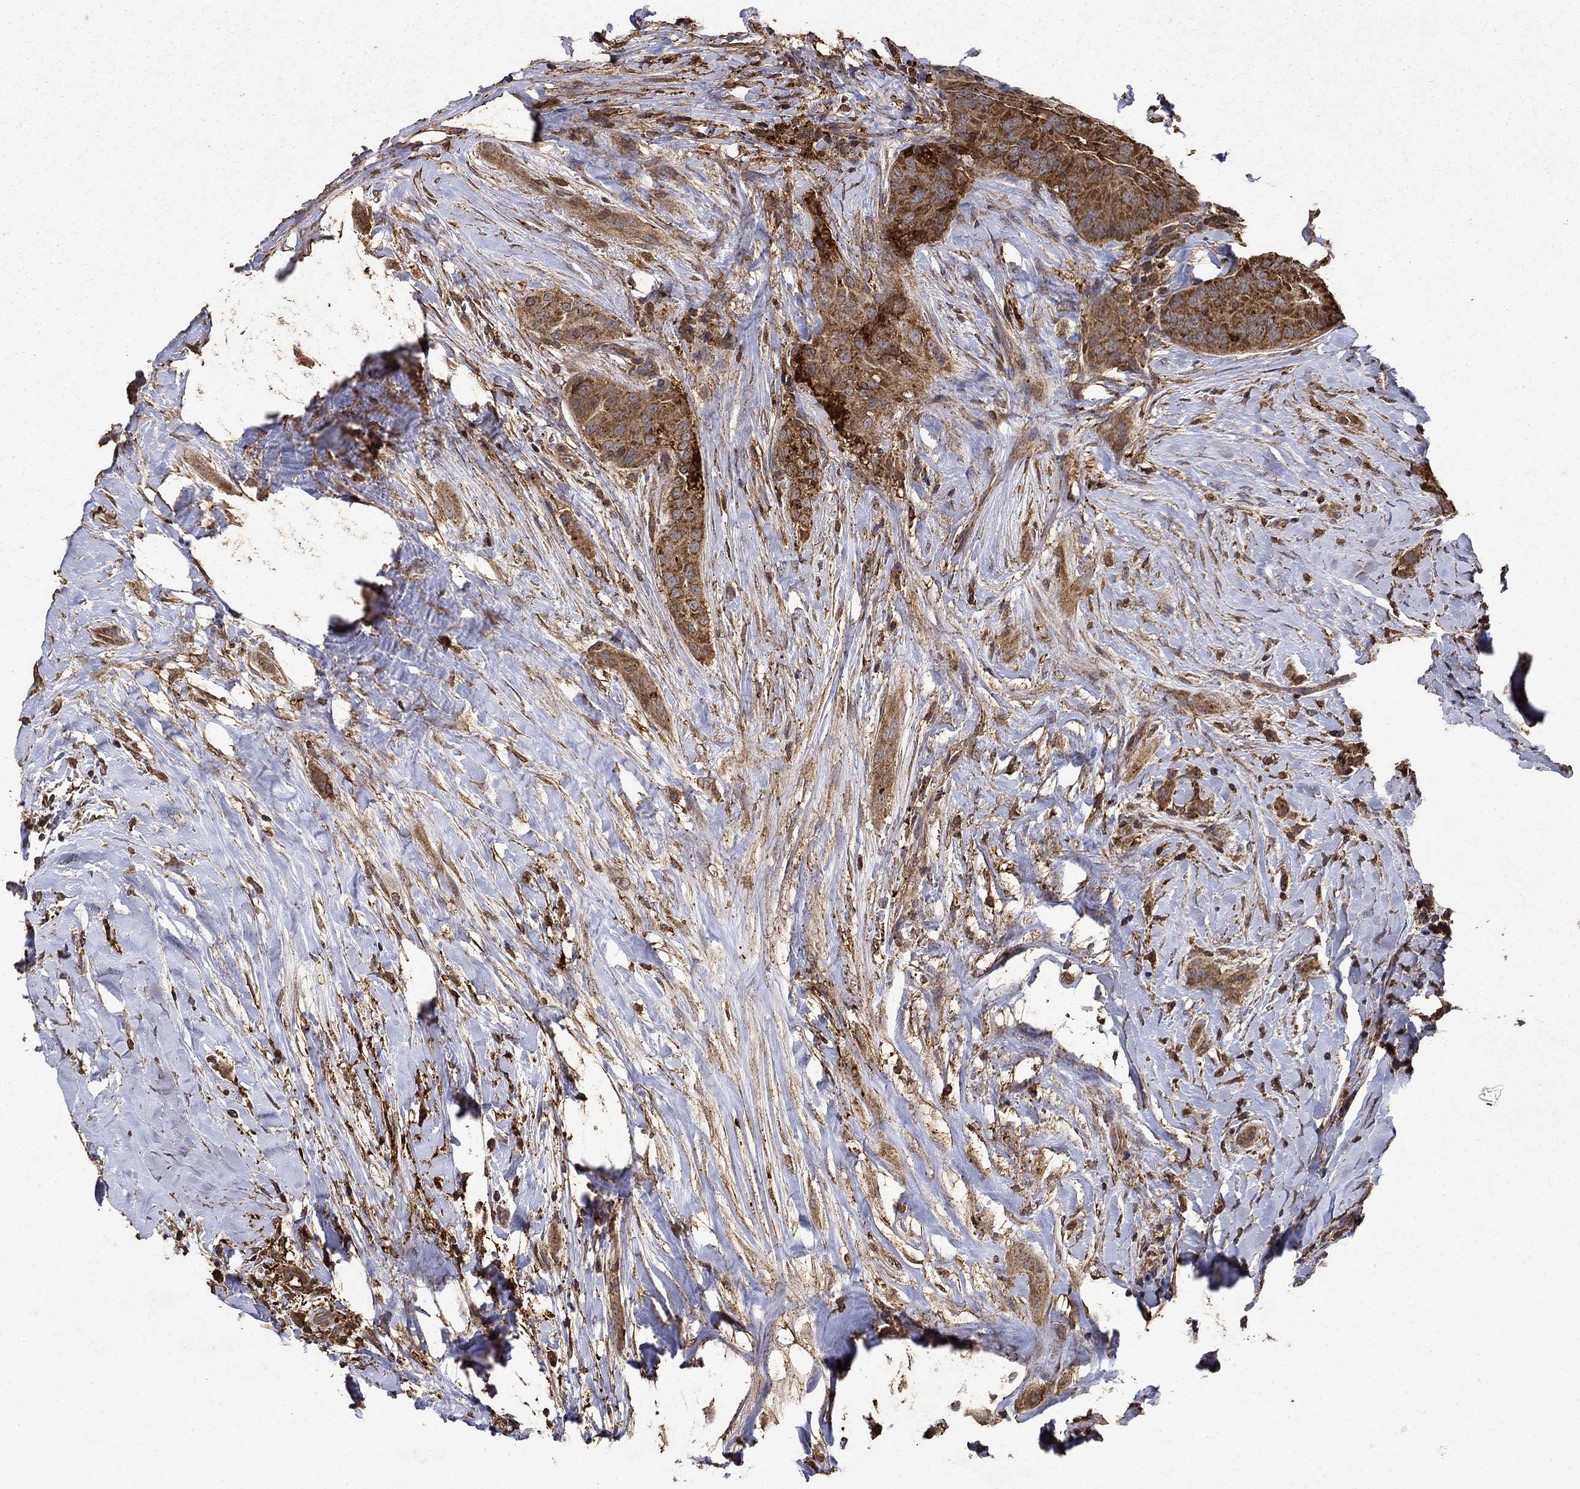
{"staining": {"intensity": "strong", "quantity": ">75%", "location": "cytoplasmic/membranous"}, "tissue": "thyroid cancer", "cell_type": "Tumor cells", "image_type": "cancer", "snomed": [{"axis": "morphology", "description": "Papillary adenocarcinoma, NOS"}, {"axis": "topography", "description": "Thyroid gland"}], "caption": "Approximately >75% of tumor cells in human thyroid cancer (papillary adenocarcinoma) demonstrate strong cytoplasmic/membranous protein staining as visualized by brown immunohistochemical staining.", "gene": "IFRD1", "patient": {"sex": "male", "age": 61}}